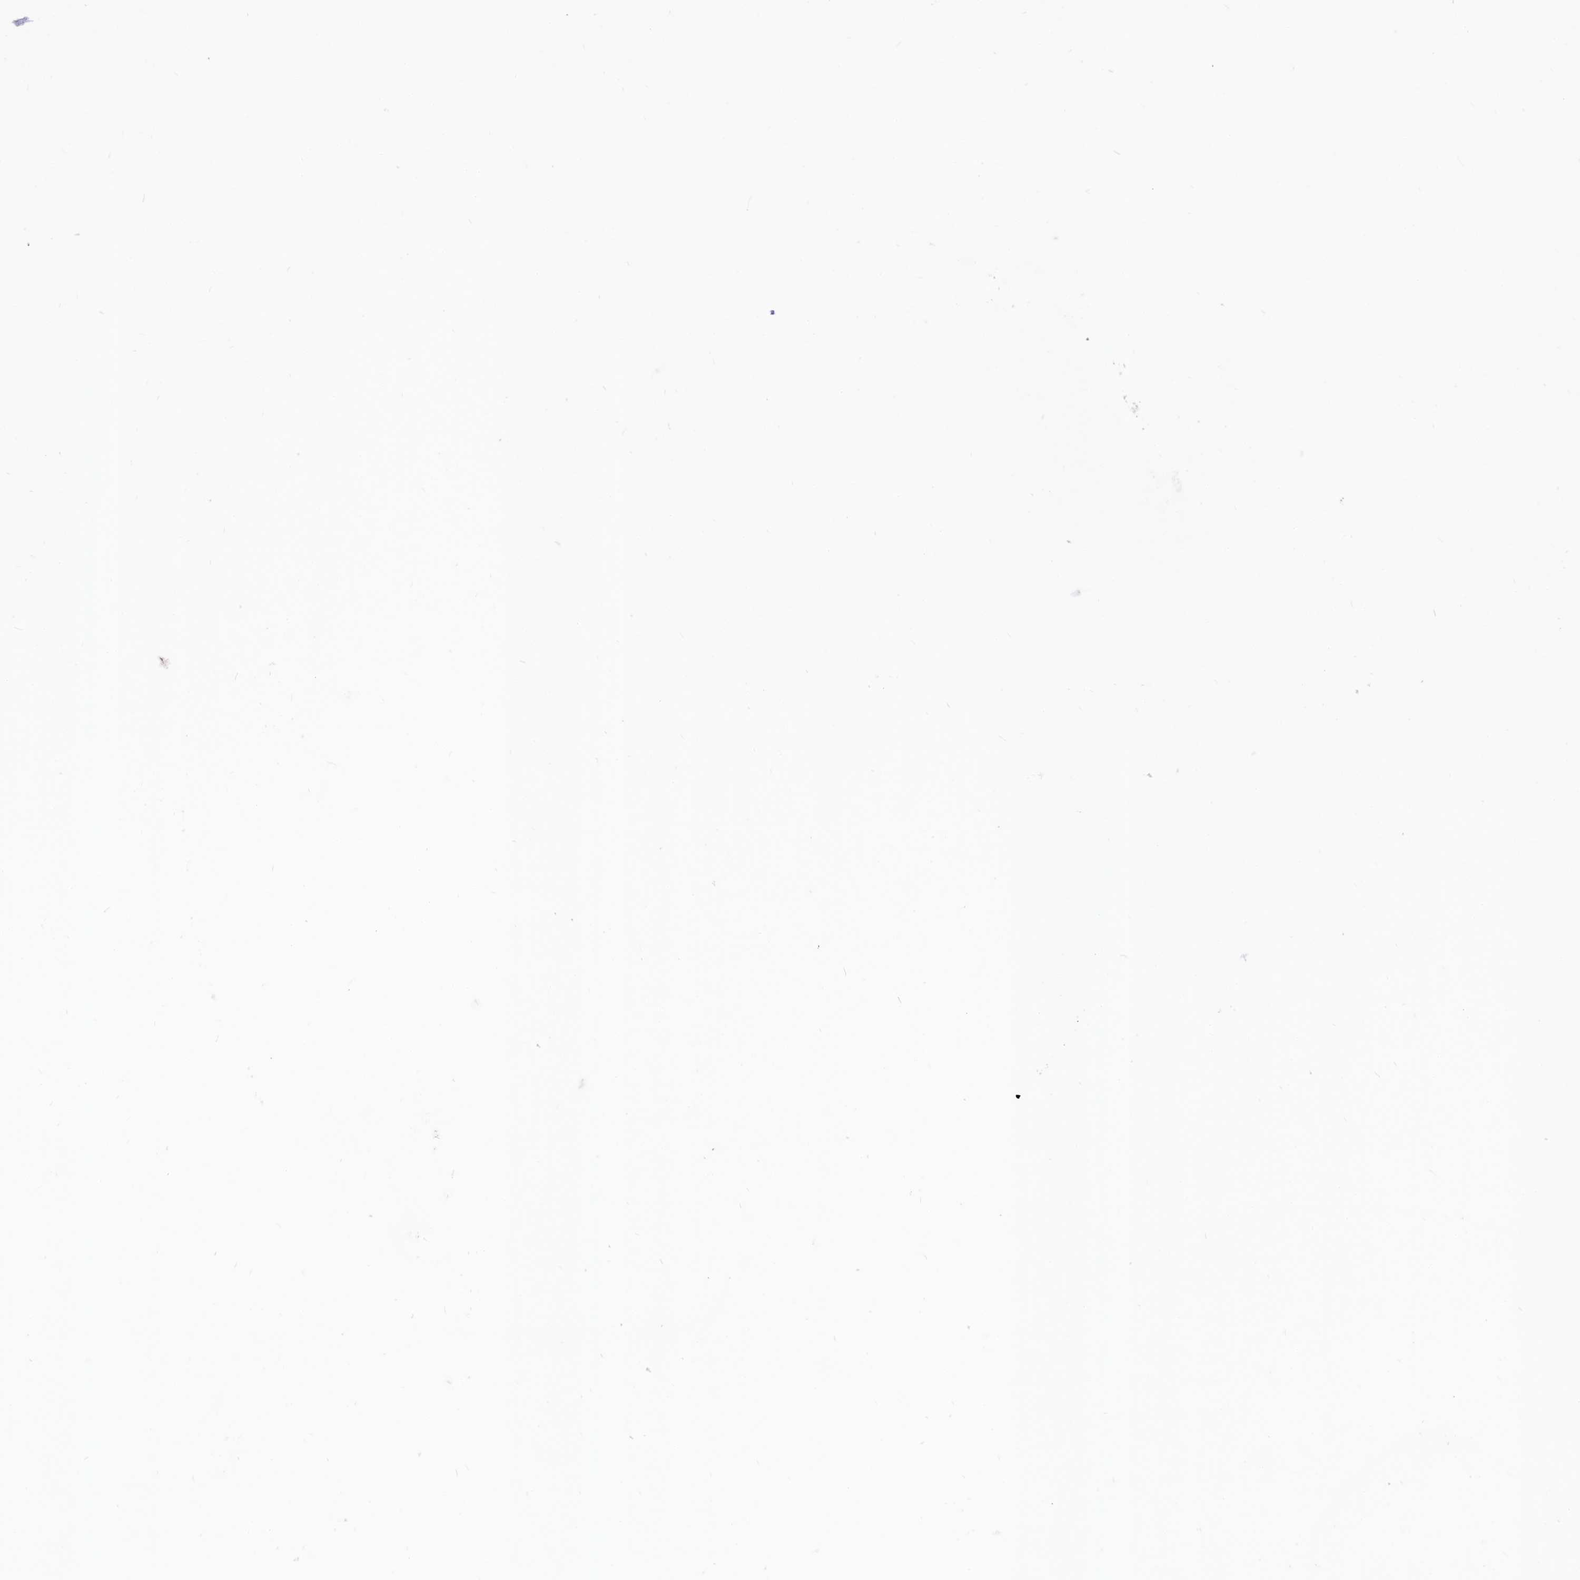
{"staining": {"intensity": "strong", "quantity": "<25%", "location": "cytoplasmic/membranous"}, "tissue": "ovarian cancer", "cell_type": "Tumor cells", "image_type": "cancer", "snomed": [{"axis": "morphology", "description": "Cystadenocarcinoma, serous, NOS"}, {"axis": "topography", "description": "Ovary"}], "caption": "Immunohistochemical staining of ovarian cancer (serous cystadenocarcinoma) reveals medium levels of strong cytoplasmic/membranous positivity in approximately <25% of tumor cells.", "gene": "CYP4F11", "patient": {"sex": "female", "age": 54}}